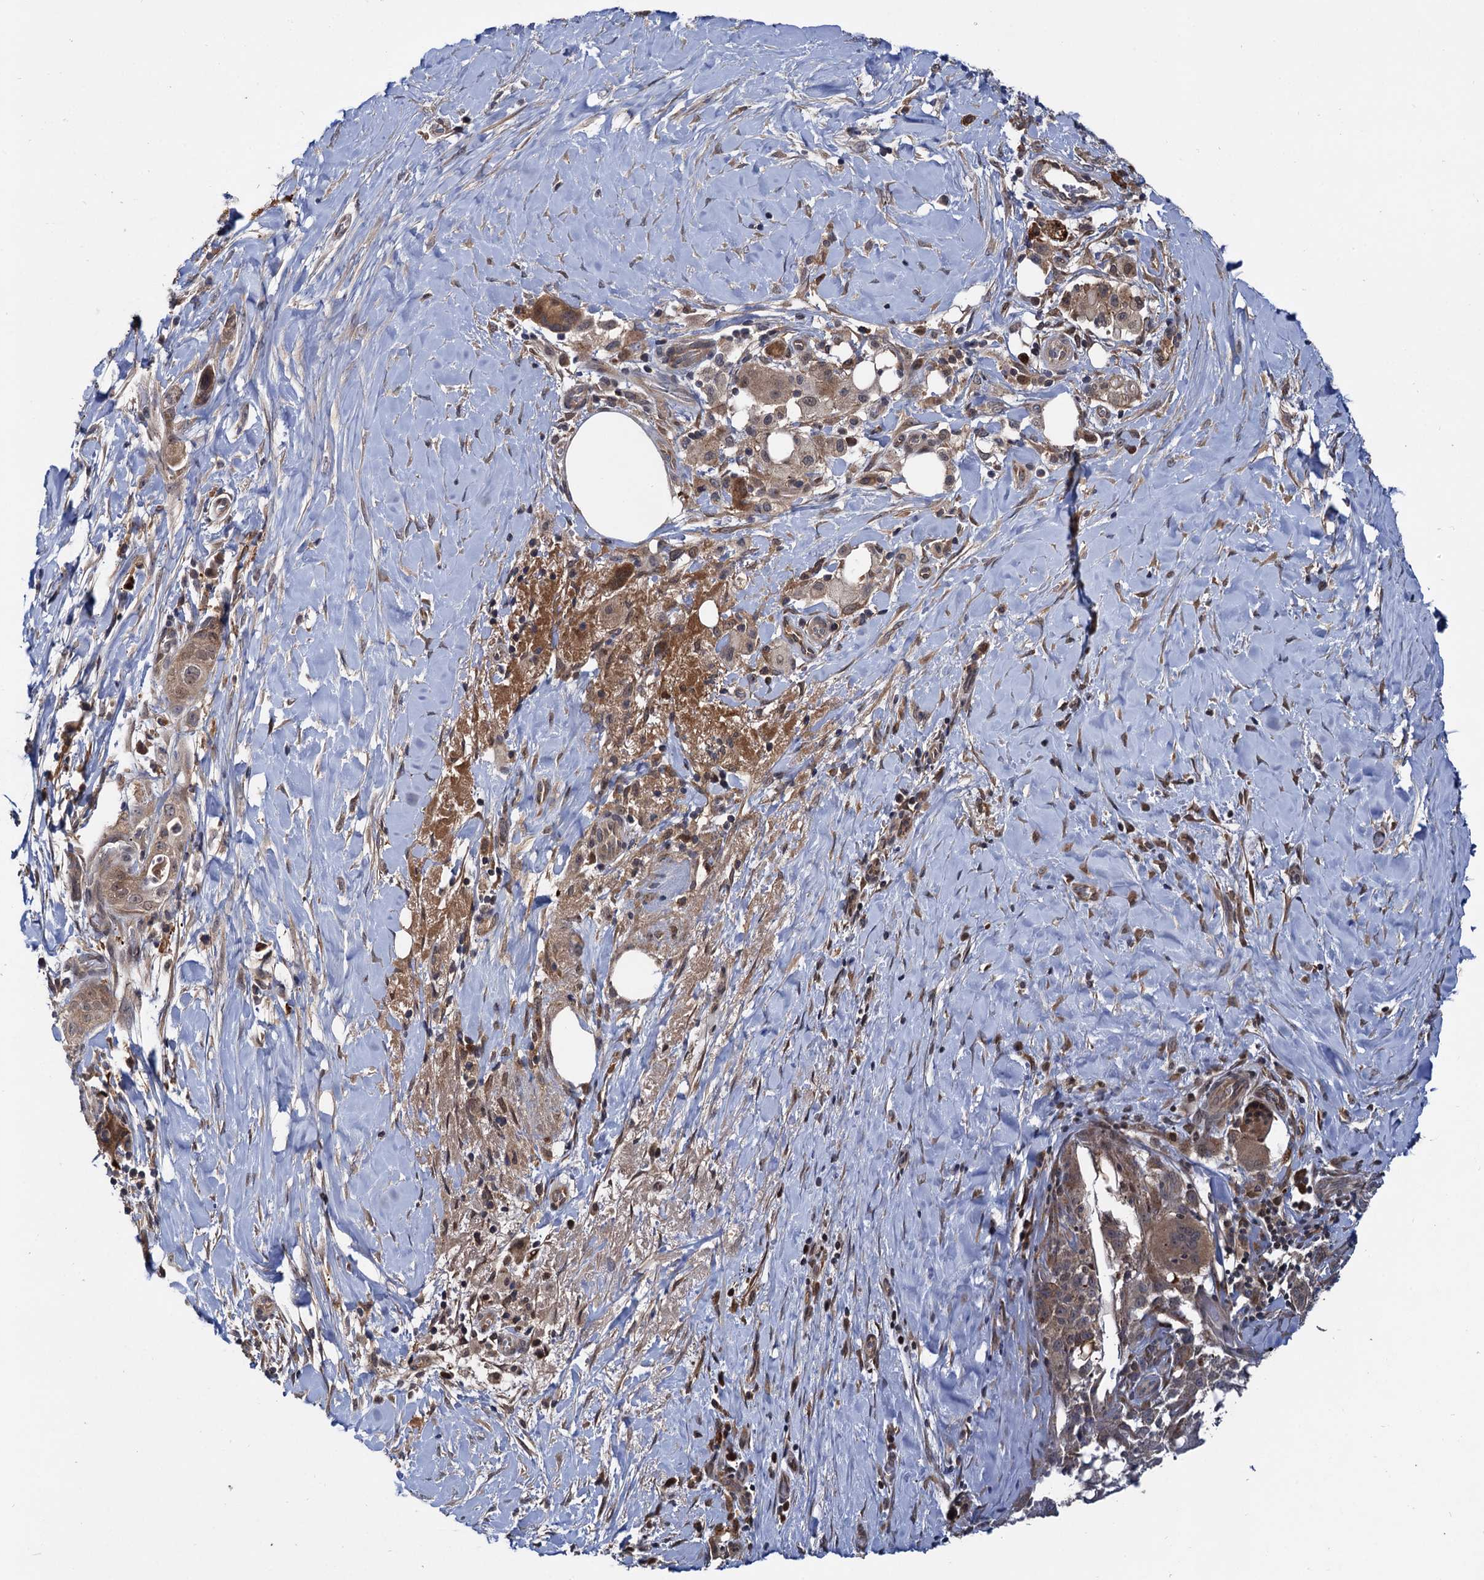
{"staining": {"intensity": "weak", "quantity": ">75%", "location": "cytoplasmic/membranous,nuclear"}, "tissue": "pancreatic cancer", "cell_type": "Tumor cells", "image_type": "cancer", "snomed": [{"axis": "morphology", "description": "Adenocarcinoma, NOS"}, {"axis": "topography", "description": "Pancreas"}], "caption": "Adenocarcinoma (pancreatic) stained with immunohistochemistry (IHC) shows weak cytoplasmic/membranous and nuclear positivity in approximately >75% of tumor cells.", "gene": "SELENOP", "patient": {"sex": "male", "age": 58}}